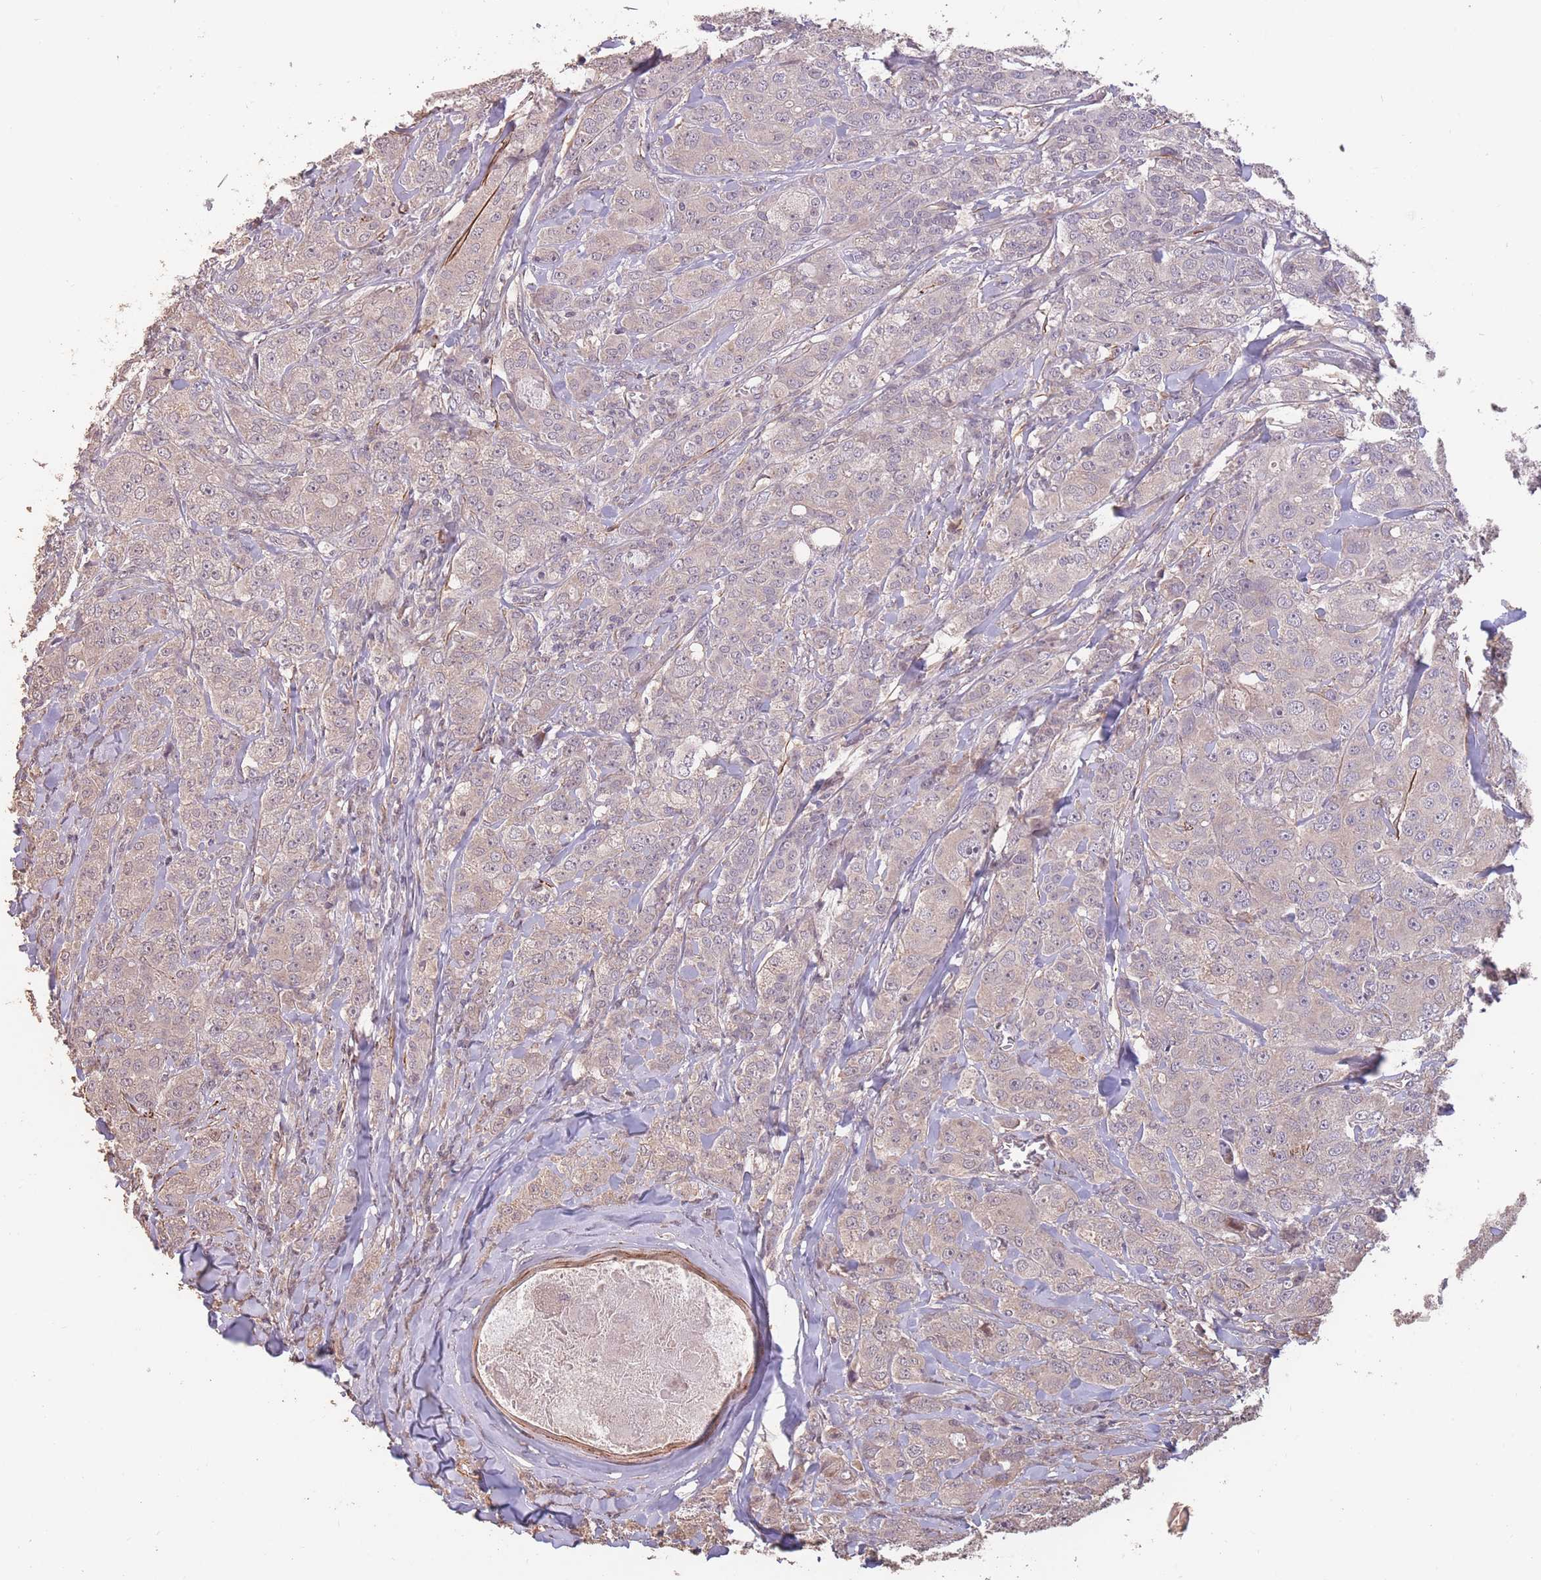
{"staining": {"intensity": "negative", "quantity": "none", "location": "none"}, "tissue": "breast cancer", "cell_type": "Tumor cells", "image_type": "cancer", "snomed": [{"axis": "morphology", "description": "Duct carcinoma"}, {"axis": "topography", "description": "Breast"}], "caption": "IHC photomicrograph of neoplastic tissue: breast cancer (intraductal carcinoma) stained with DAB (3,3'-diaminobenzidine) exhibits no significant protein positivity in tumor cells.", "gene": "NLRC4", "patient": {"sex": "female", "age": 43}}